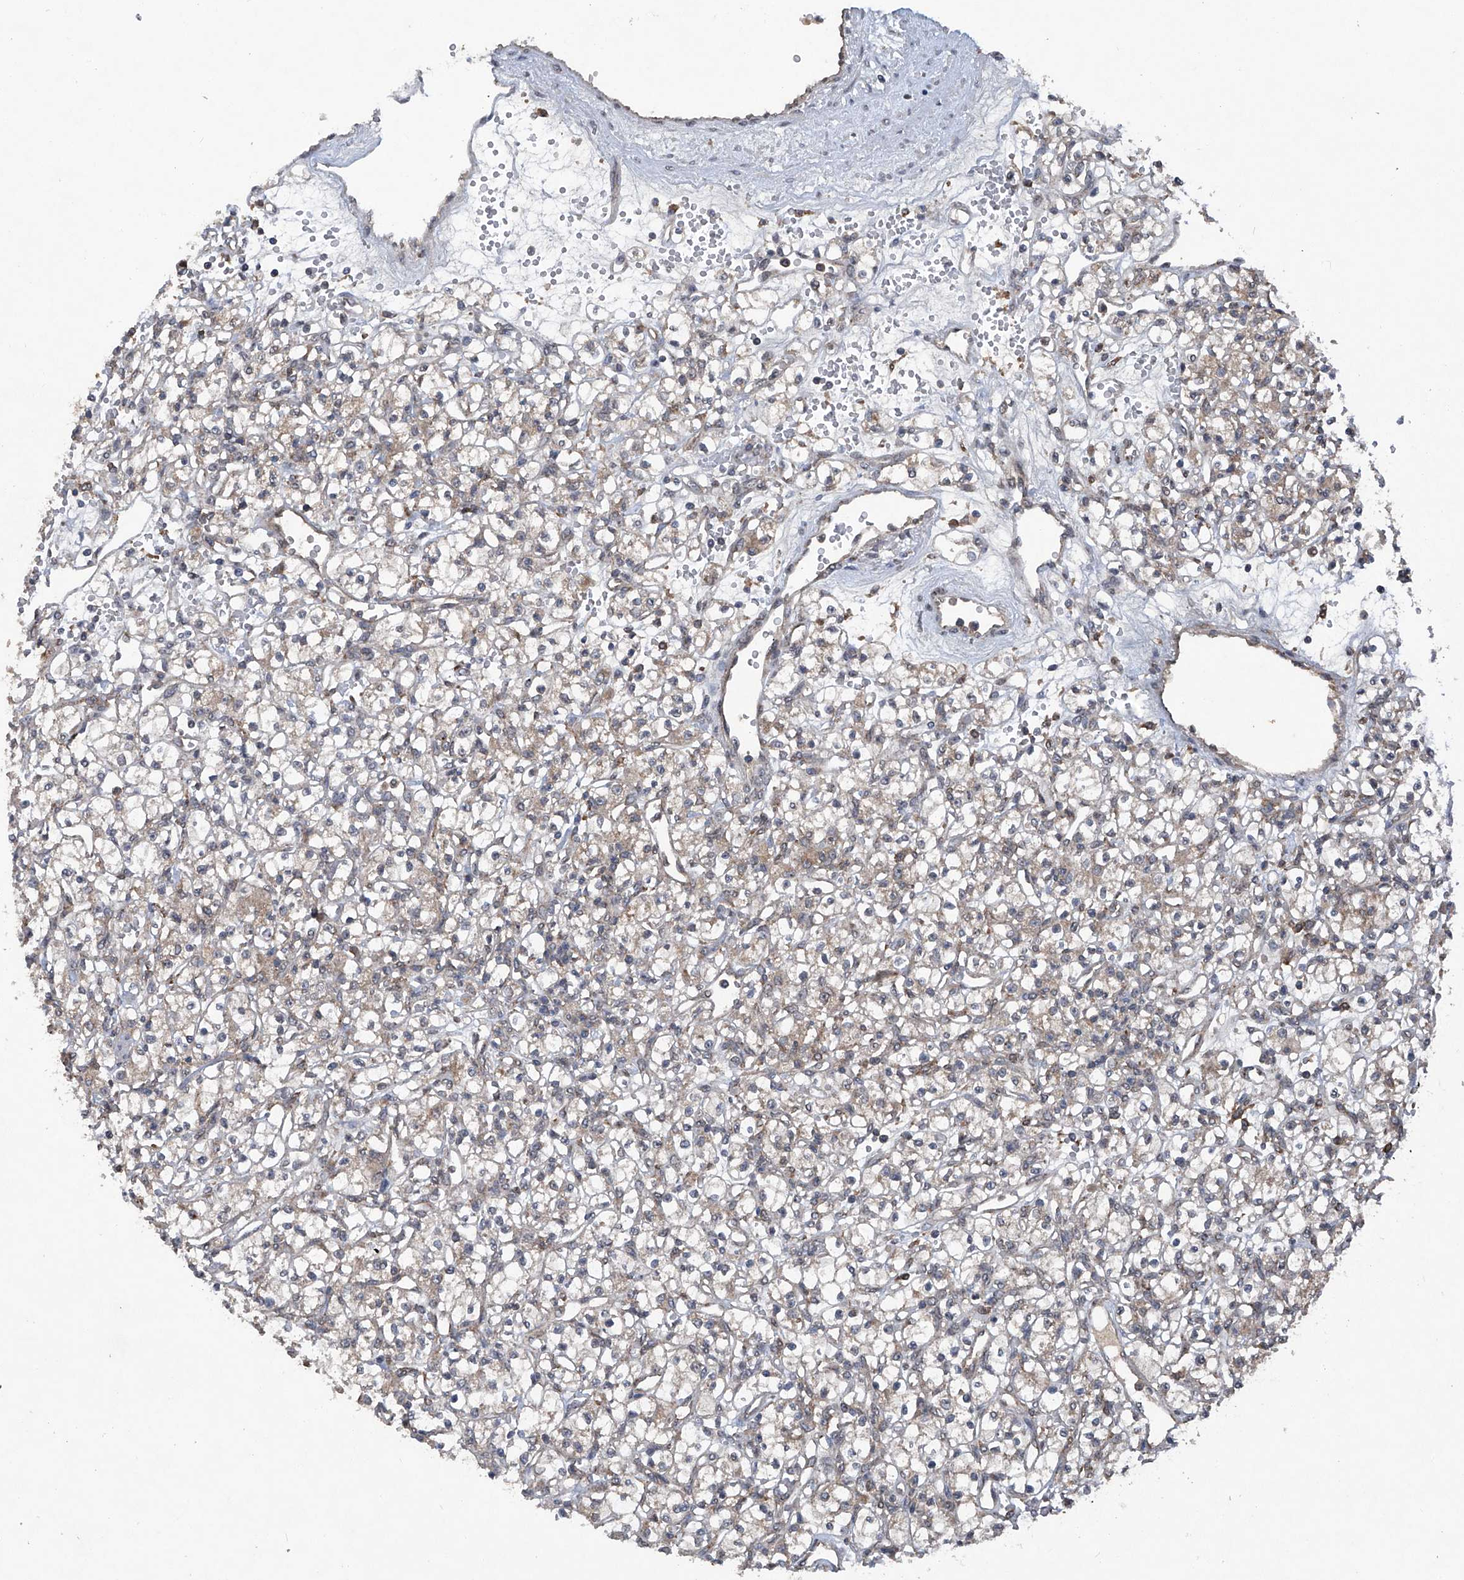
{"staining": {"intensity": "weak", "quantity": ">75%", "location": "cytoplasmic/membranous"}, "tissue": "renal cancer", "cell_type": "Tumor cells", "image_type": "cancer", "snomed": [{"axis": "morphology", "description": "Adenocarcinoma, NOS"}, {"axis": "topography", "description": "Kidney"}], "caption": "Tumor cells display weak cytoplasmic/membranous staining in about >75% of cells in renal adenocarcinoma.", "gene": "SUMF2", "patient": {"sex": "female", "age": 59}}